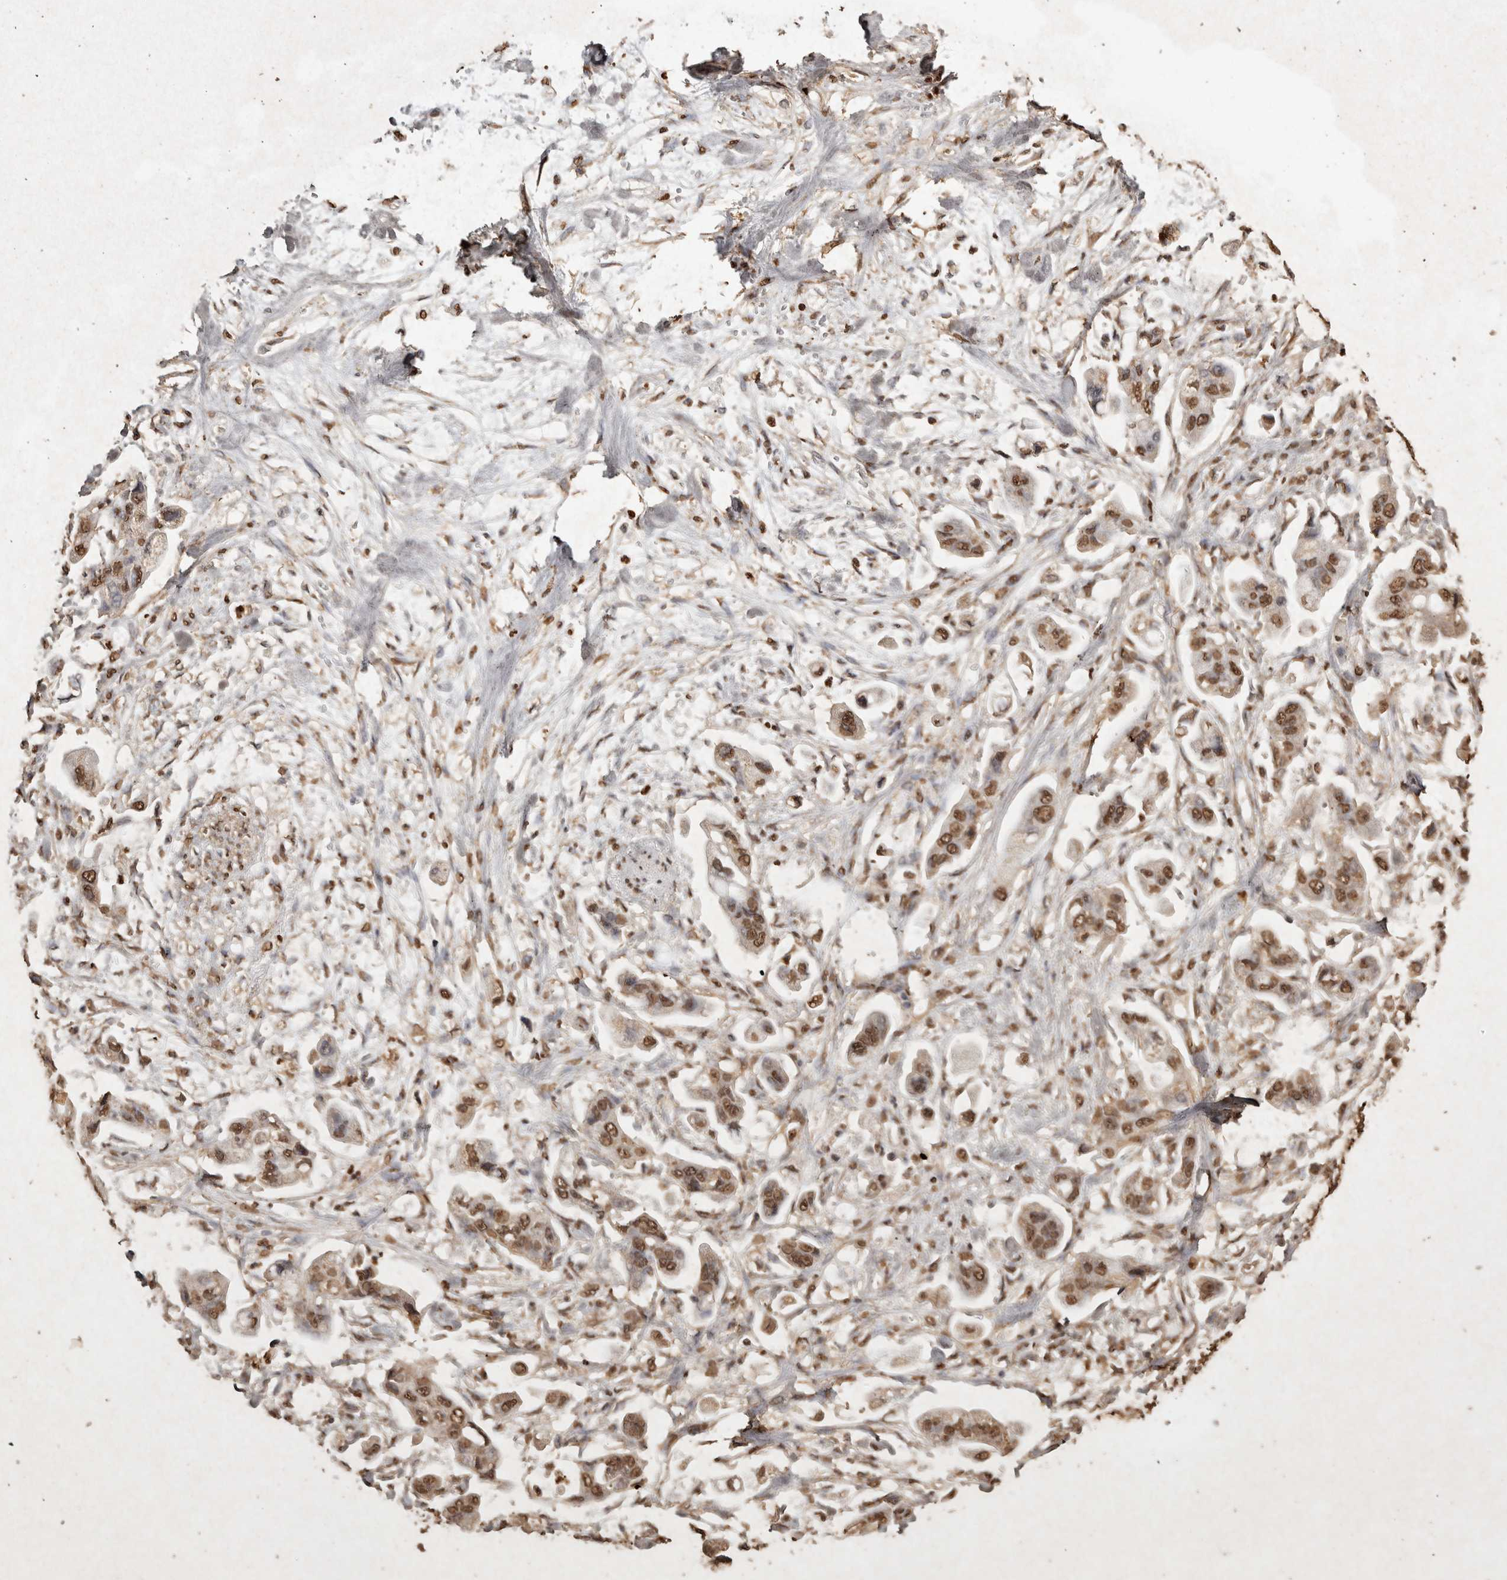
{"staining": {"intensity": "moderate", "quantity": ">75%", "location": "nuclear"}, "tissue": "stomach cancer", "cell_type": "Tumor cells", "image_type": "cancer", "snomed": [{"axis": "morphology", "description": "Adenocarcinoma, NOS"}, {"axis": "topography", "description": "Stomach"}], "caption": "Immunohistochemical staining of adenocarcinoma (stomach) reveals moderate nuclear protein staining in about >75% of tumor cells. The protein is shown in brown color, while the nuclei are stained blue.", "gene": "FSTL3", "patient": {"sex": "male", "age": 62}}